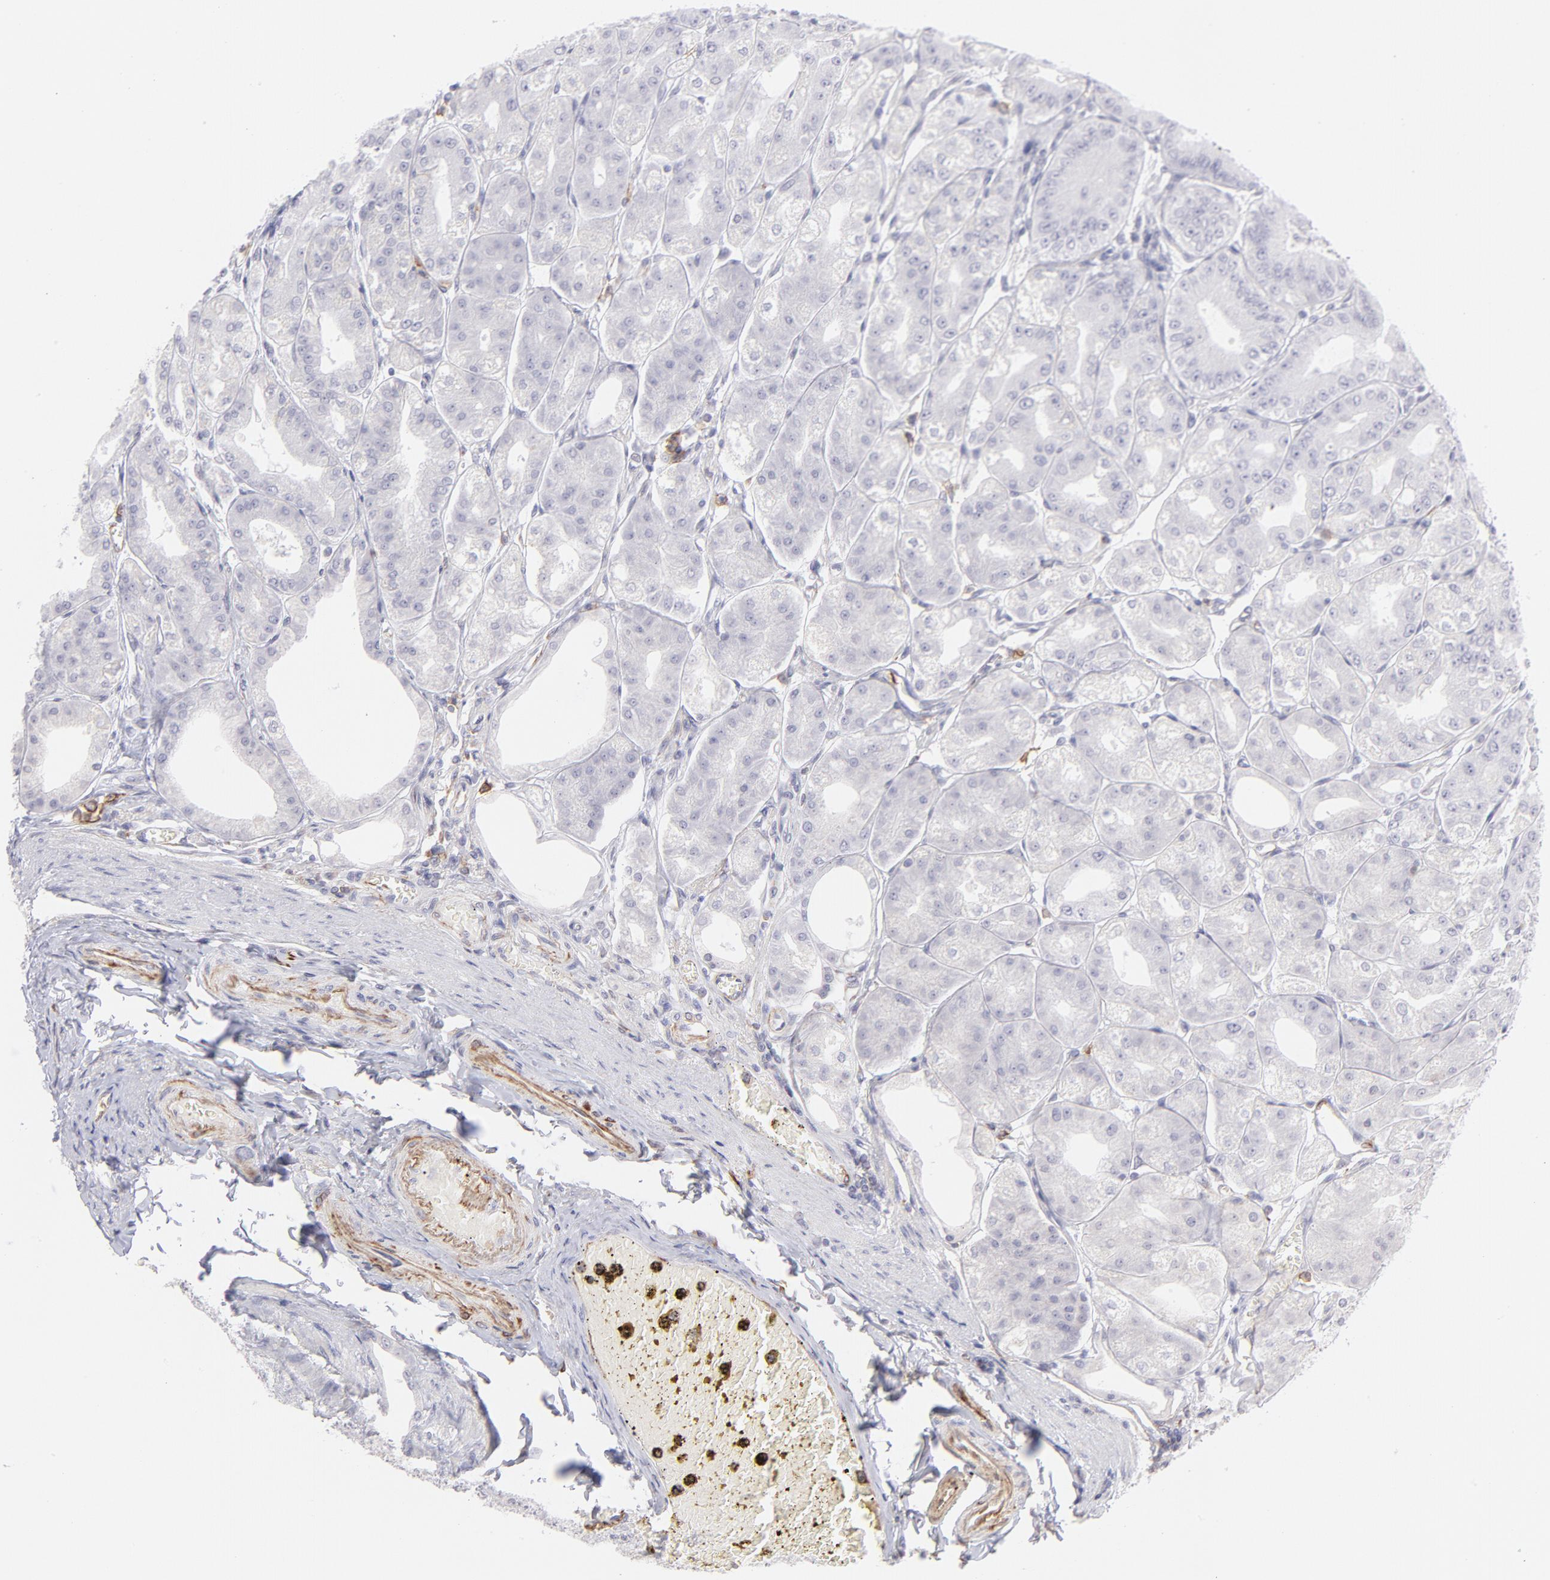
{"staining": {"intensity": "negative", "quantity": "none", "location": "none"}, "tissue": "stomach", "cell_type": "Glandular cells", "image_type": "normal", "snomed": [{"axis": "morphology", "description": "Normal tissue, NOS"}, {"axis": "topography", "description": "Stomach, lower"}], "caption": "High power microscopy histopathology image of an immunohistochemistry (IHC) histopathology image of normal stomach, revealing no significant positivity in glandular cells. Brightfield microscopy of immunohistochemistry (IHC) stained with DAB (3,3'-diaminobenzidine) (brown) and hematoxylin (blue), captured at high magnification.", "gene": "LTB4R", "patient": {"sex": "male", "age": 71}}